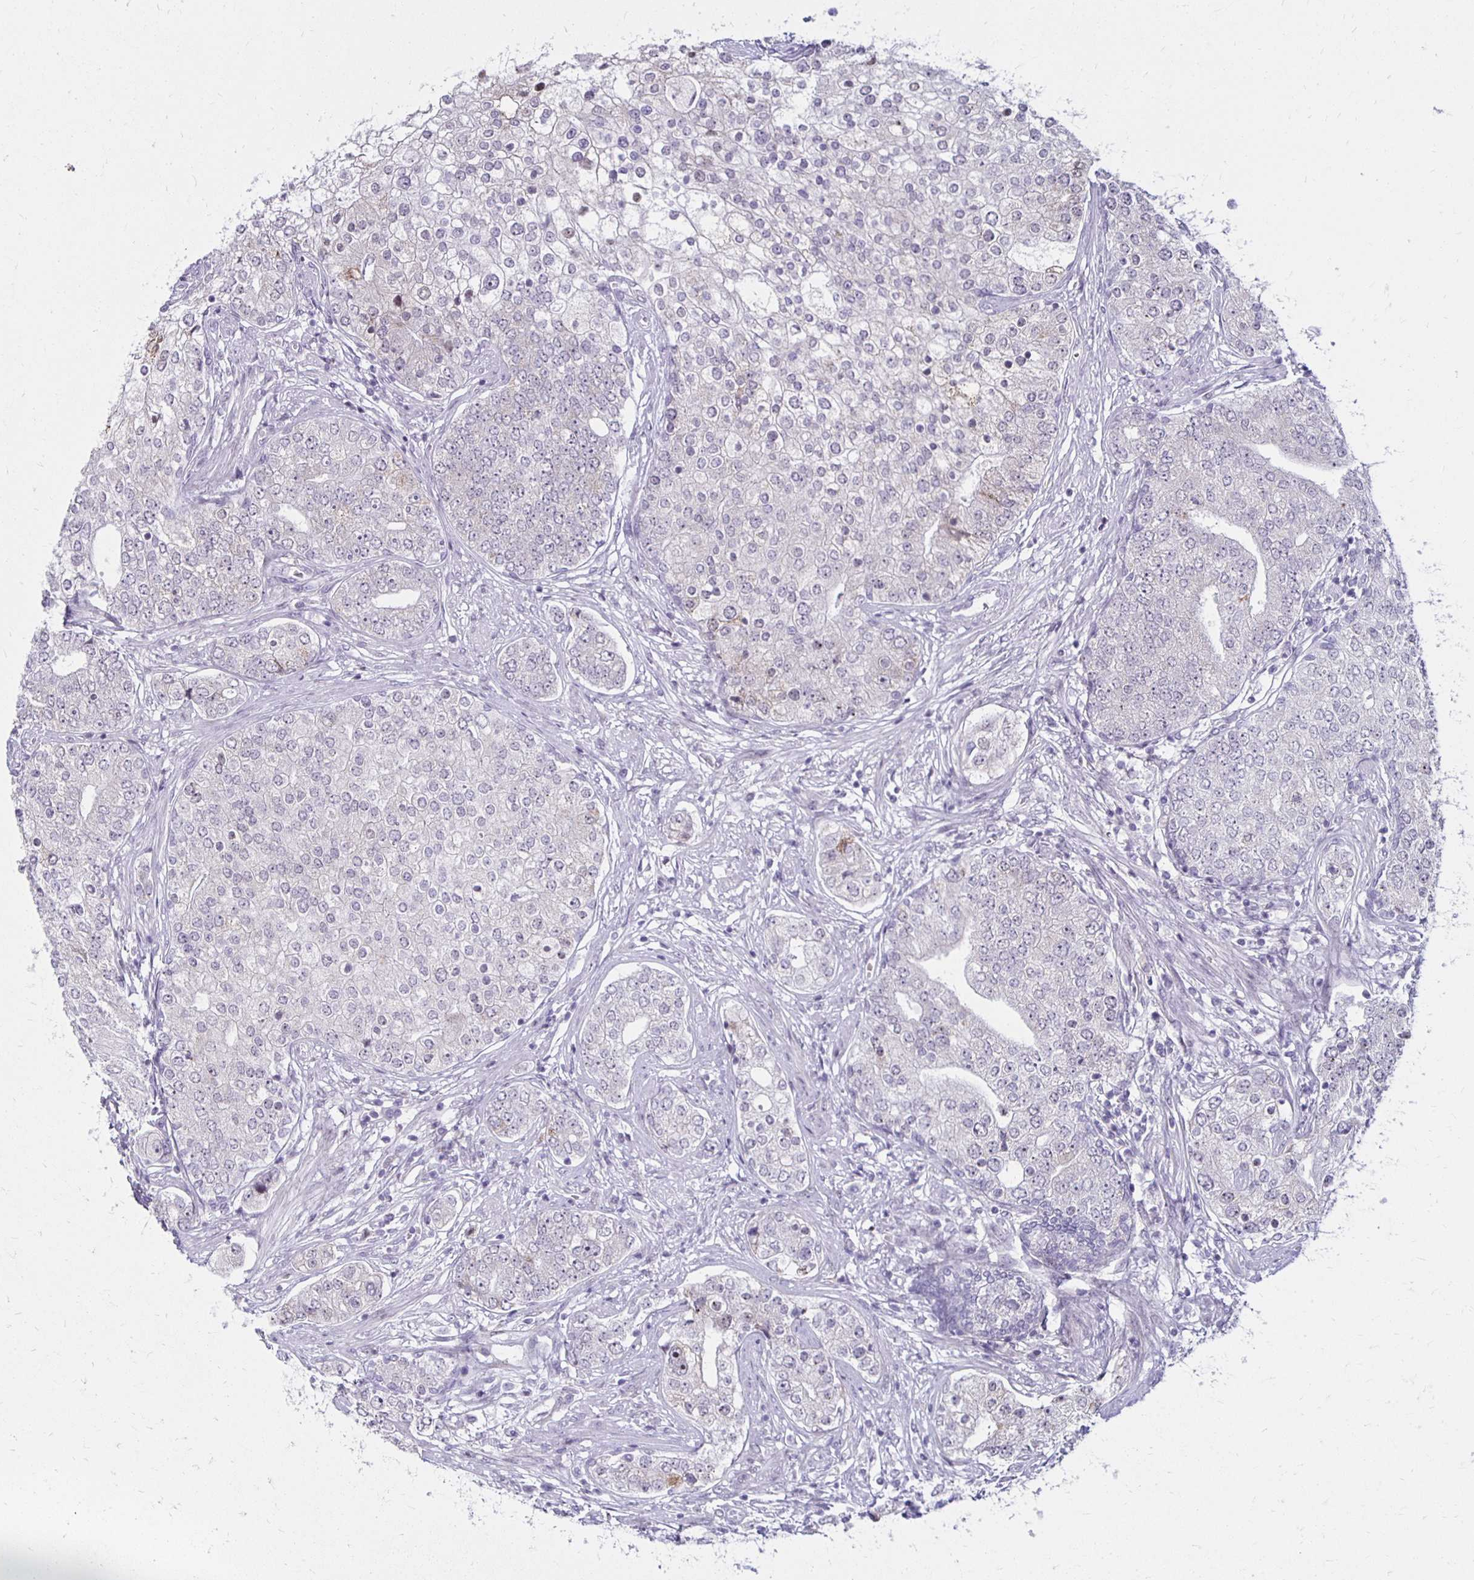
{"staining": {"intensity": "weak", "quantity": "<25%", "location": "nuclear"}, "tissue": "prostate cancer", "cell_type": "Tumor cells", "image_type": "cancer", "snomed": [{"axis": "morphology", "description": "Adenocarcinoma, High grade"}, {"axis": "topography", "description": "Prostate"}], "caption": "Immunohistochemical staining of human adenocarcinoma (high-grade) (prostate) demonstrates no significant expression in tumor cells. (DAB (3,3'-diaminobenzidine) immunohistochemistry (IHC), high magnification).", "gene": "DAGLA", "patient": {"sex": "male", "age": 60}}